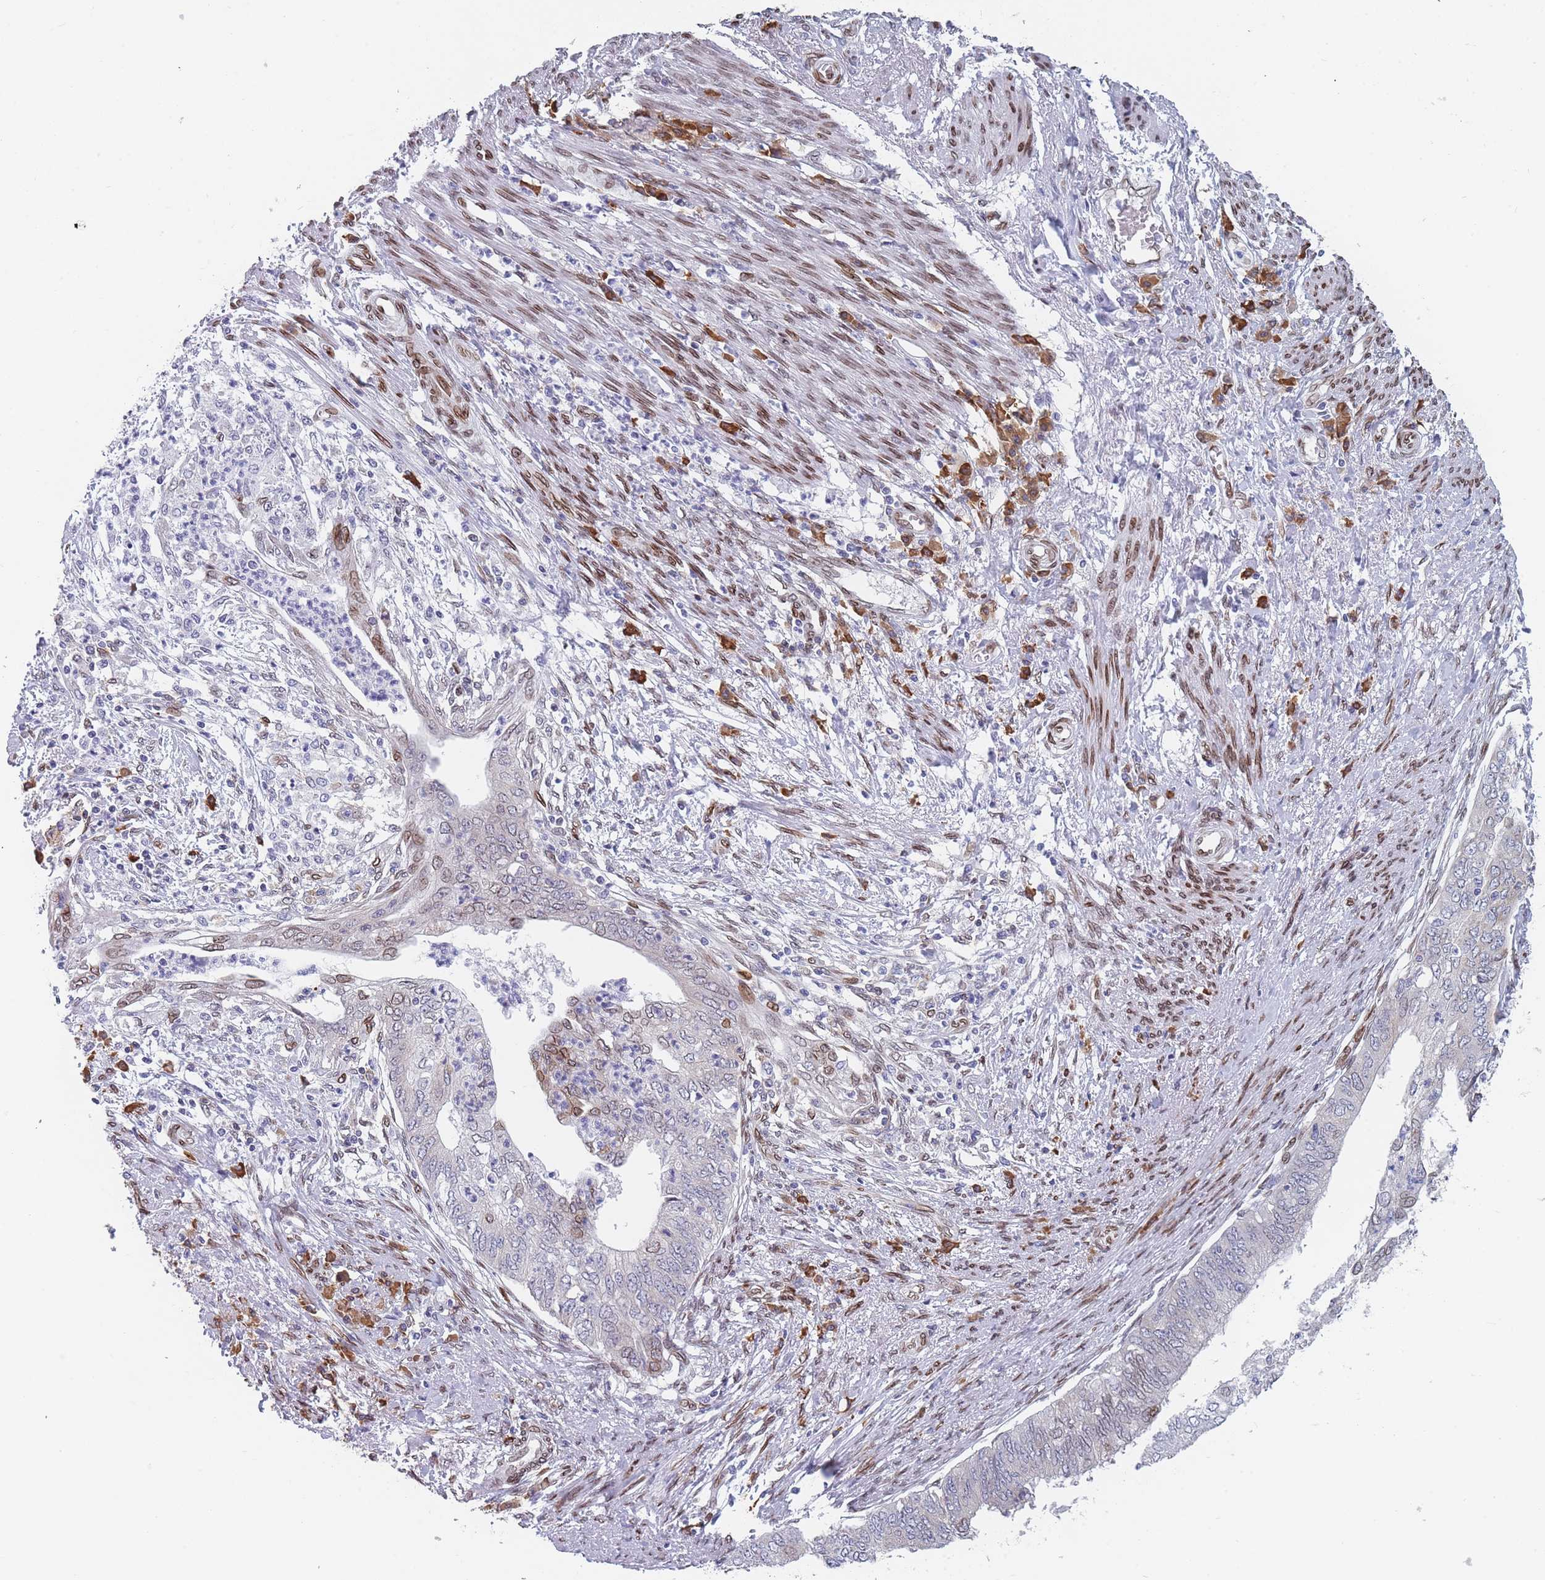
{"staining": {"intensity": "negative", "quantity": "none", "location": "none"}, "tissue": "endometrial cancer", "cell_type": "Tumor cells", "image_type": "cancer", "snomed": [{"axis": "morphology", "description": "Adenocarcinoma, NOS"}, {"axis": "topography", "description": "Endometrium"}], "caption": "Tumor cells are negative for protein expression in human adenocarcinoma (endometrial).", "gene": "ZBTB1", "patient": {"sex": "female", "age": 68}}